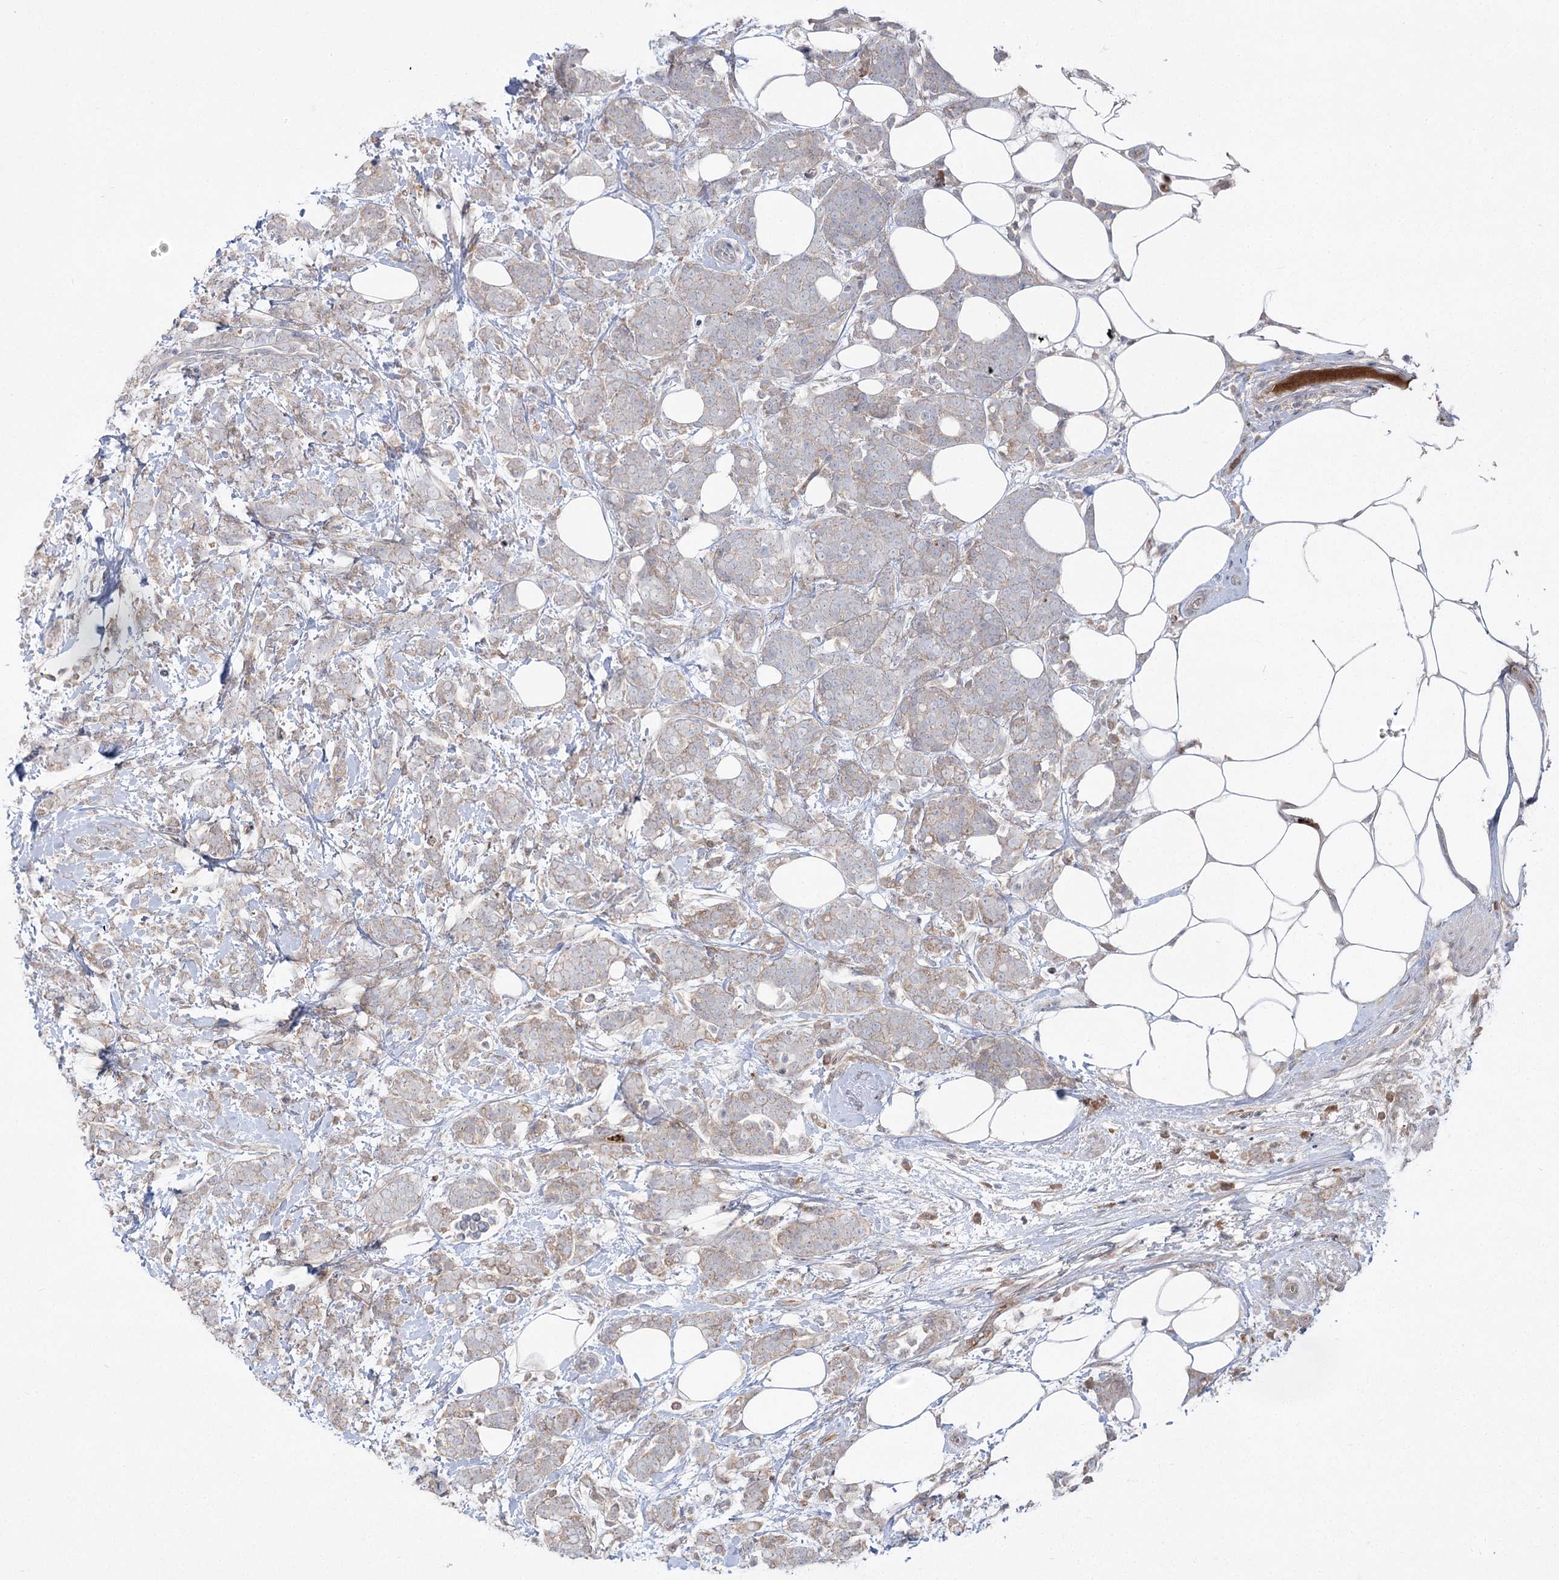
{"staining": {"intensity": "weak", "quantity": "<25%", "location": "cytoplasmic/membranous"}, "tissue": "breast cancer", "cell_type": "Tumor cells", "image_type": "cancer", "snomed": [{"axis": "morphology", "description": "Lobular carcinoma"}, {"axis": "topography", "description": "Breast"}], "caption": "A histopathology image of human lobular carcinoma (breast) is negative for staining in tumor cells.", "gene": "PLEKHA5", "patient": {"sex": "female", "age": 58}}